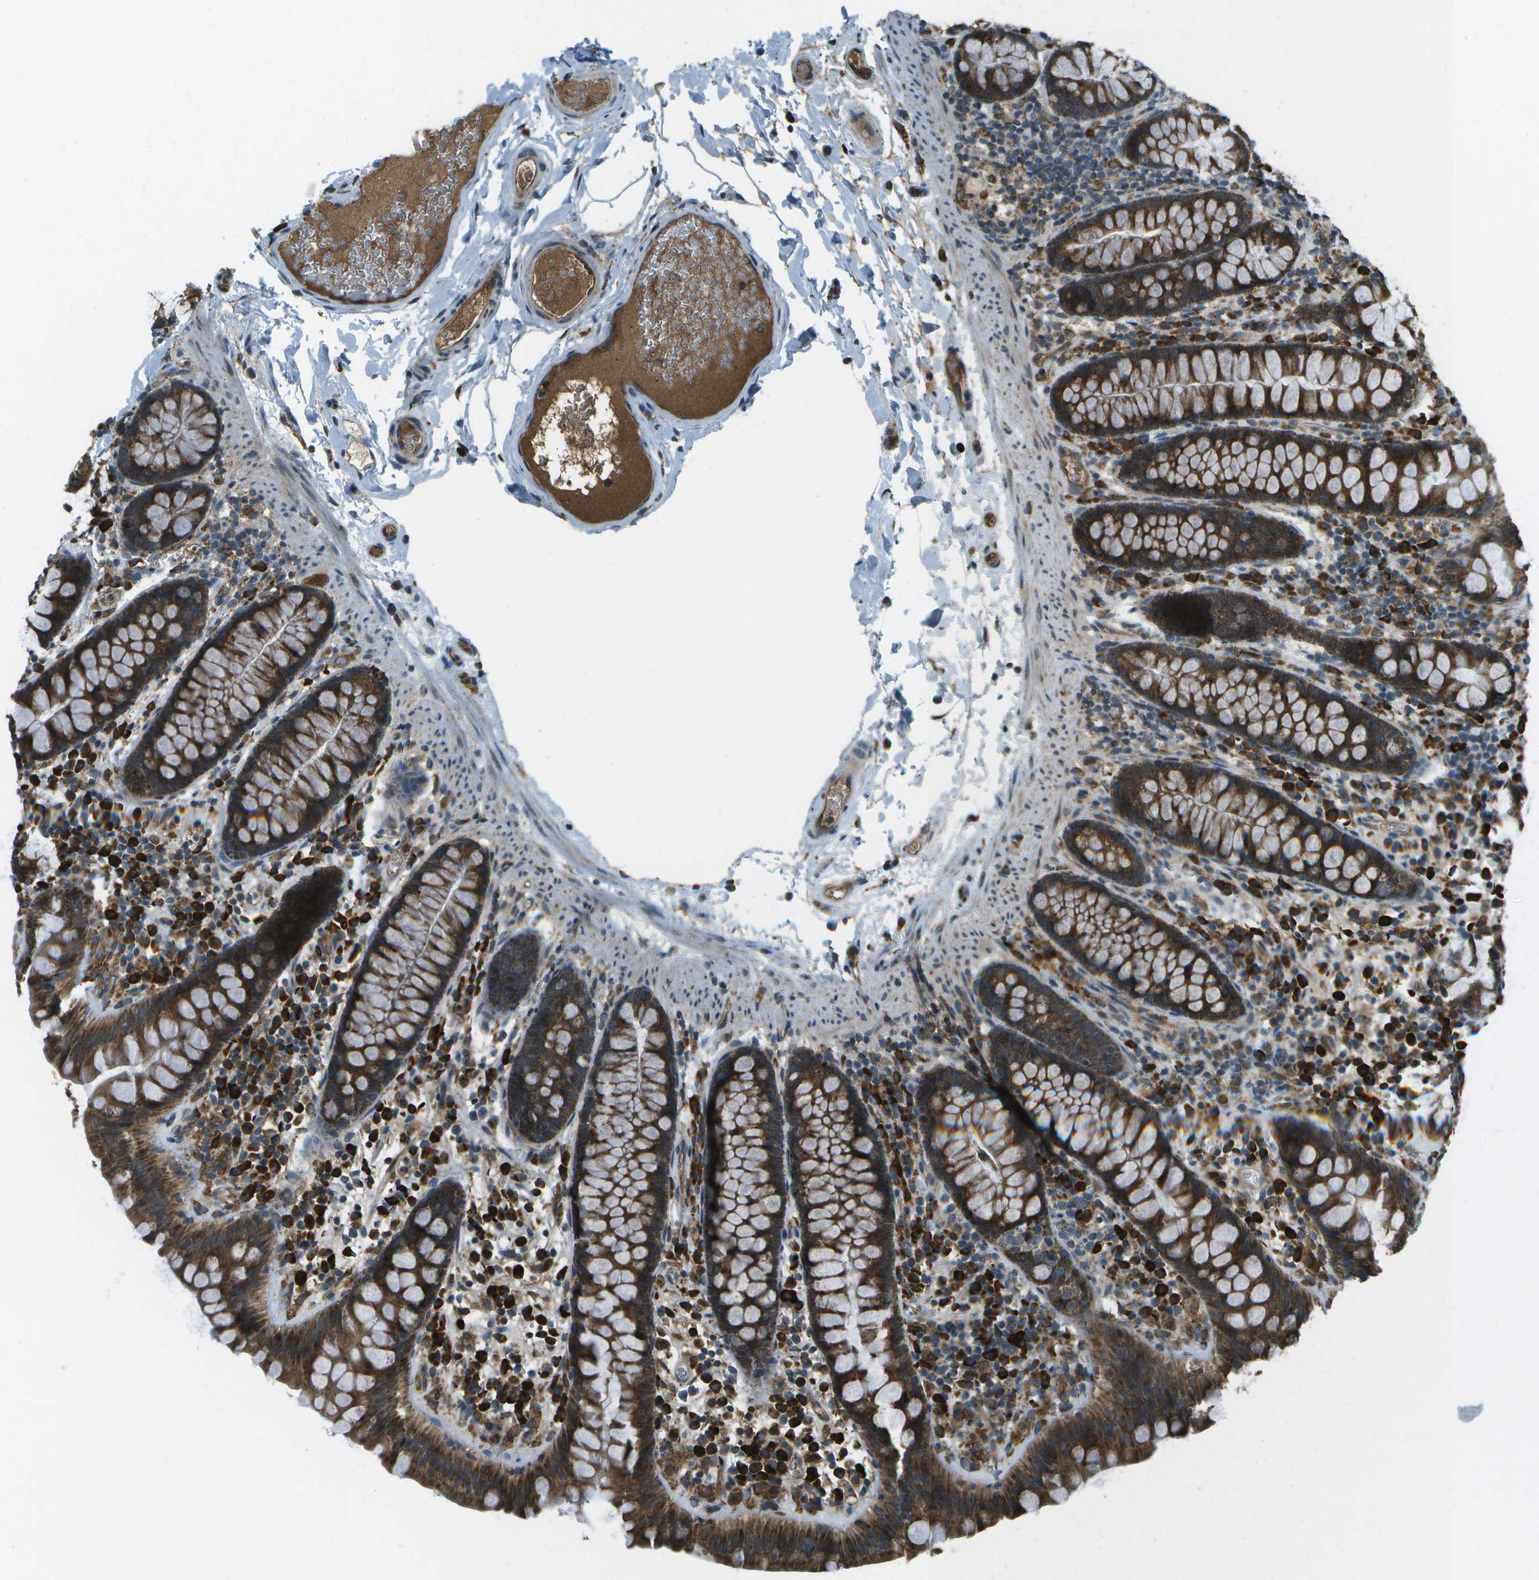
{"staining": {"intensity": "strong", "quantity": ">75%", "location": "cytoplasmic/membranous"}, "tissue": "colon", "cell_type": "Endothelial cells", "image_type": "normal", "snomed": [{"axis": "morphology", "description": "Normal tissue, NOS"}, {"axis": "topography", "description": "Colon"}], "caption": "DAB (3,3'-diaminobenzidine) immunohistochemical staining of unremarkable human colon displays strong cytoplasmic/membranous protein positivity in approximately >75% of endothelial cells. Immunohistochemistry (ihc) stains the protein of interest in brown and the nuclei are stained blue.", "gene": "USP30", "patient": {"sex": "female", "age": 80}}